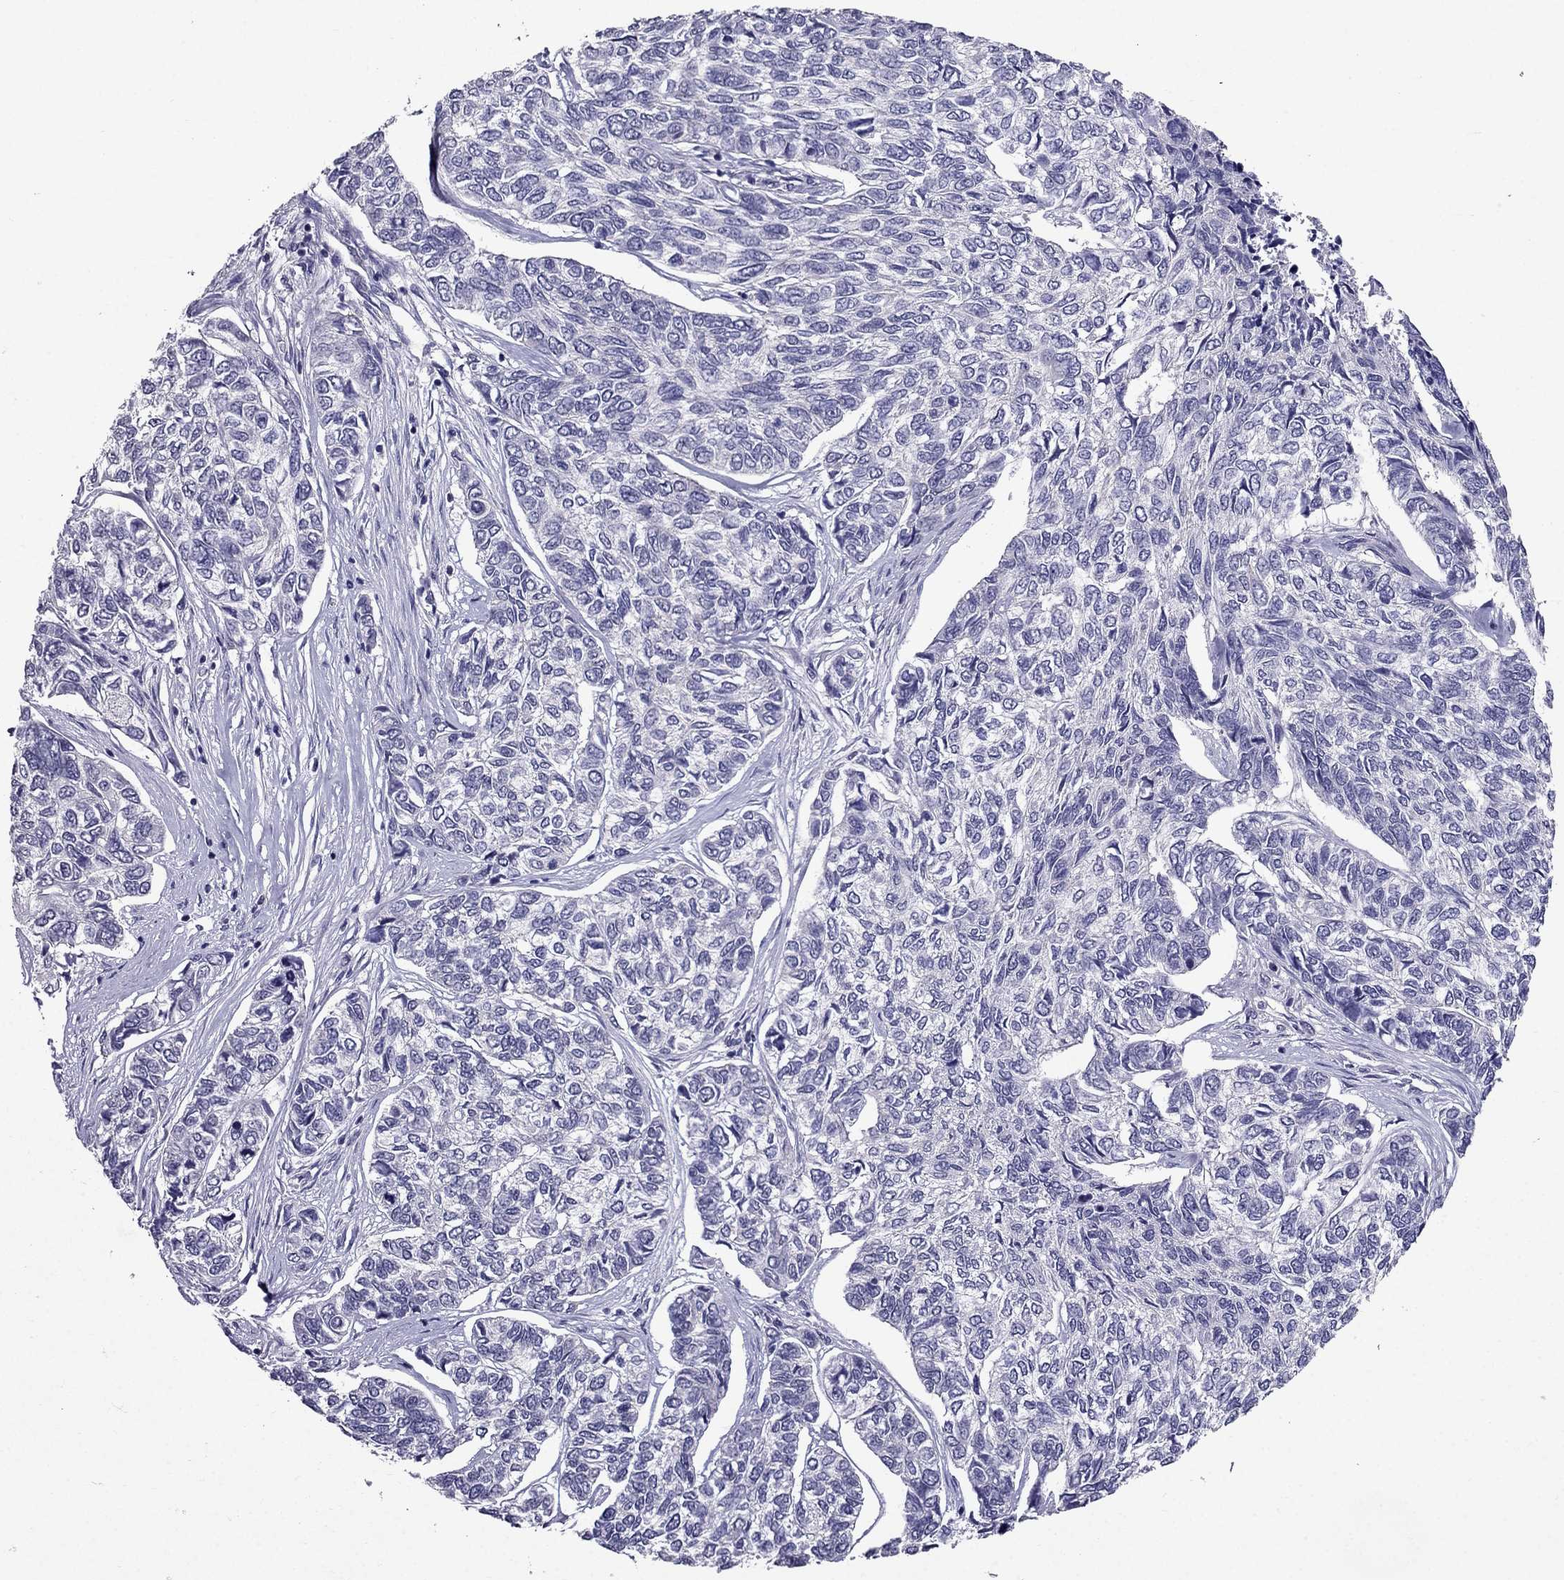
{"staining": {"intensity": "negative", "quantity": "none", "location": "none"}, "tissue": "skin cancer", "cell_type": "Tumor cells", "image_type": "cancer", "snomed": [{"axis": "morphology", "description": "Basal cell carcinoma"}, {"axis": "topography", "description": "Skin"}], "caption": "IHC histopathology image of neoplastic tissue: skin basal cell carcinoma stained with DAB shows no significant protein staining in tumor cells.", "gene": "AAK1", "patient": {"sex": "female", "age": 65}}